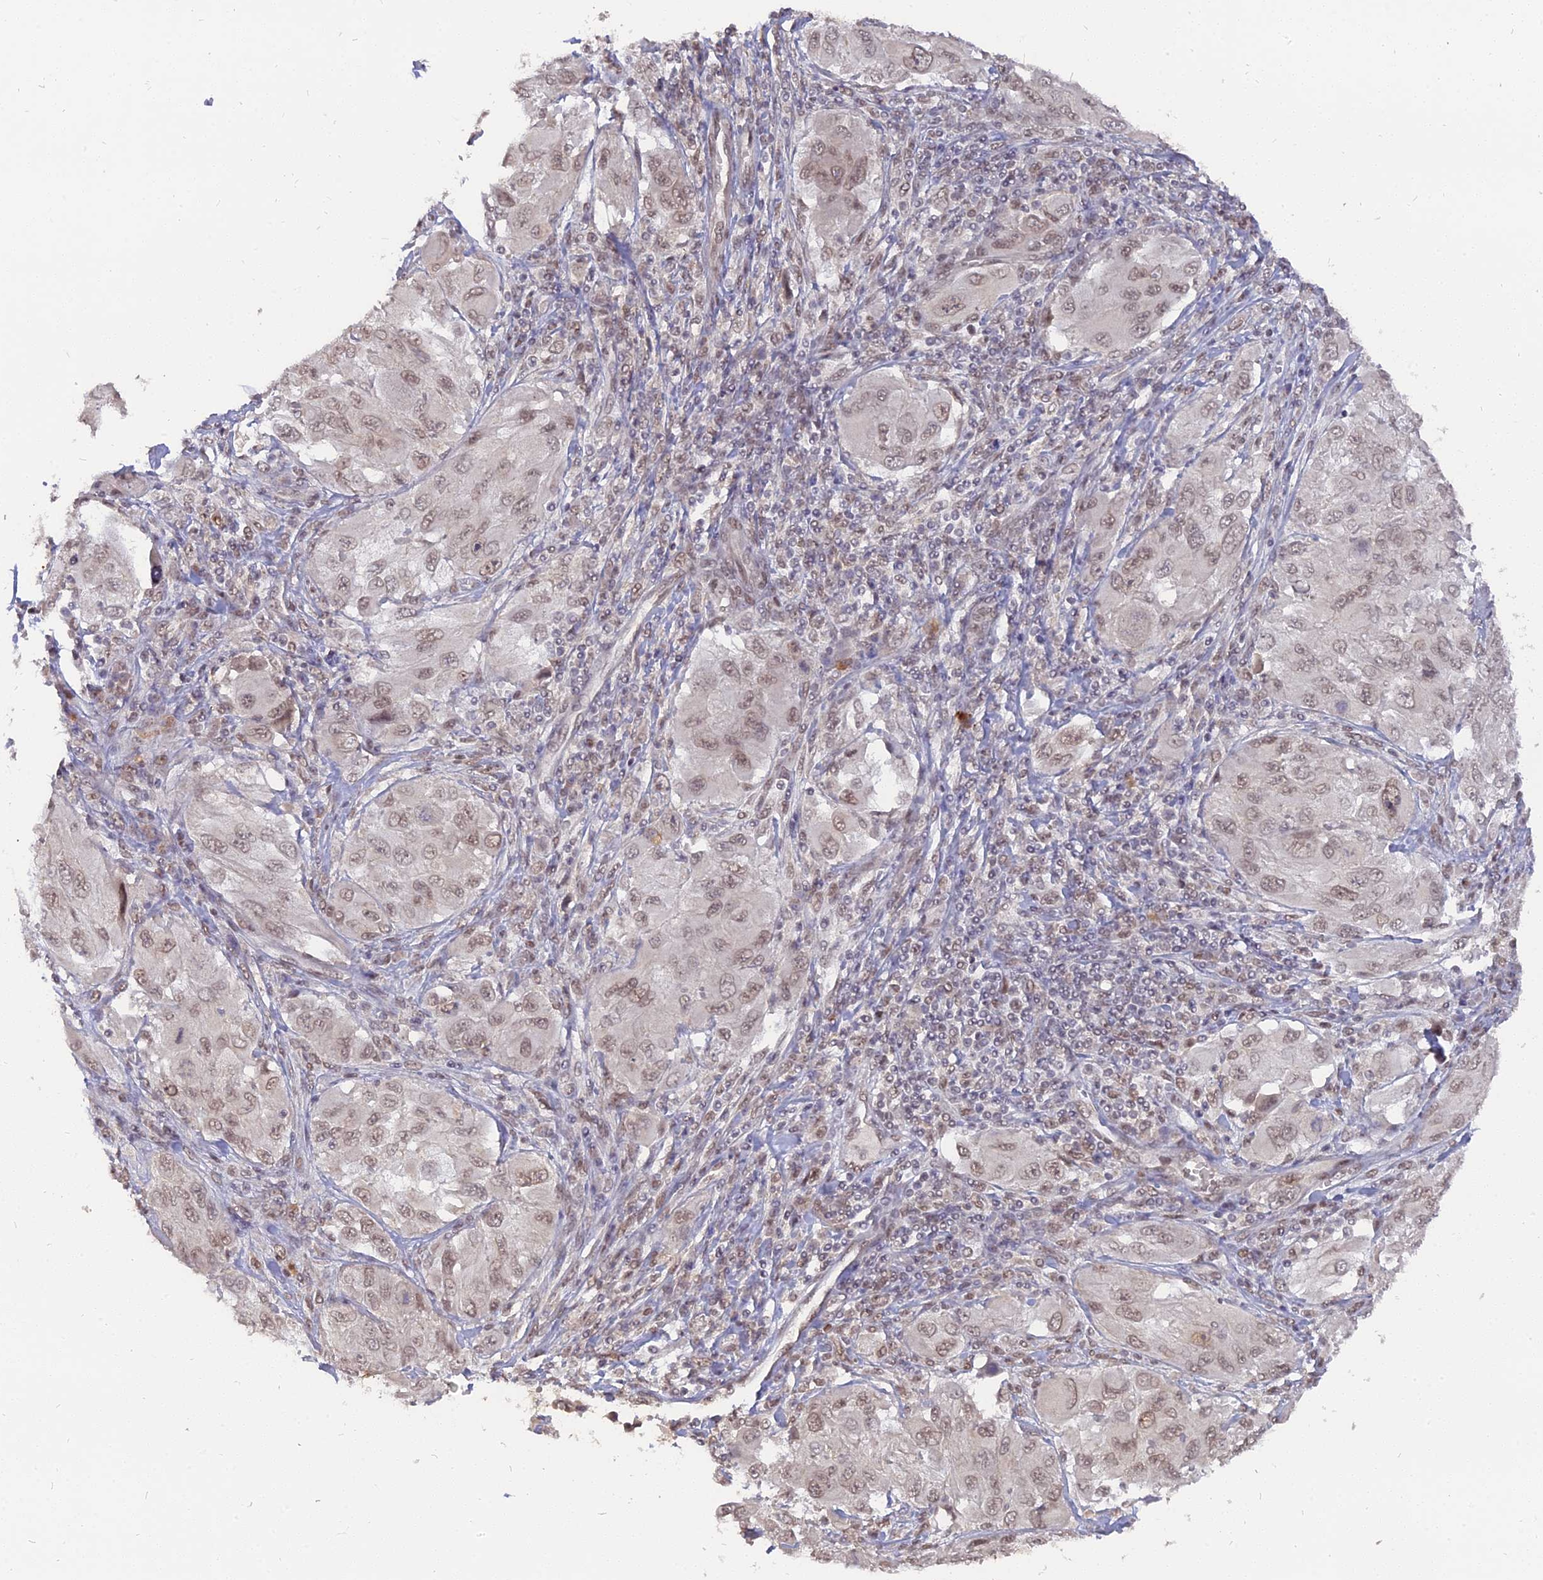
{"staining": {"intensity": "weak", "quantity": ">75%", "location": "nuclear"}, "tissue": "melanoma", "cell_type": "Tumor cells", "image_type": "cancer", "snomed": [{"axis": "morphology", "description": "Malignant melanoma, NOS"}, {"axis": "topography", "description": "Skin"}], "caption": "This photomicrograph shows malignant melanoma stained with IHC to label a protein in brown. The nuclear of tumor cells show weak positivity for the protein. Nuclei are counter-stained blue.", "gene": "NR1H3", "patient": {"sex": "female", "age": 91}}